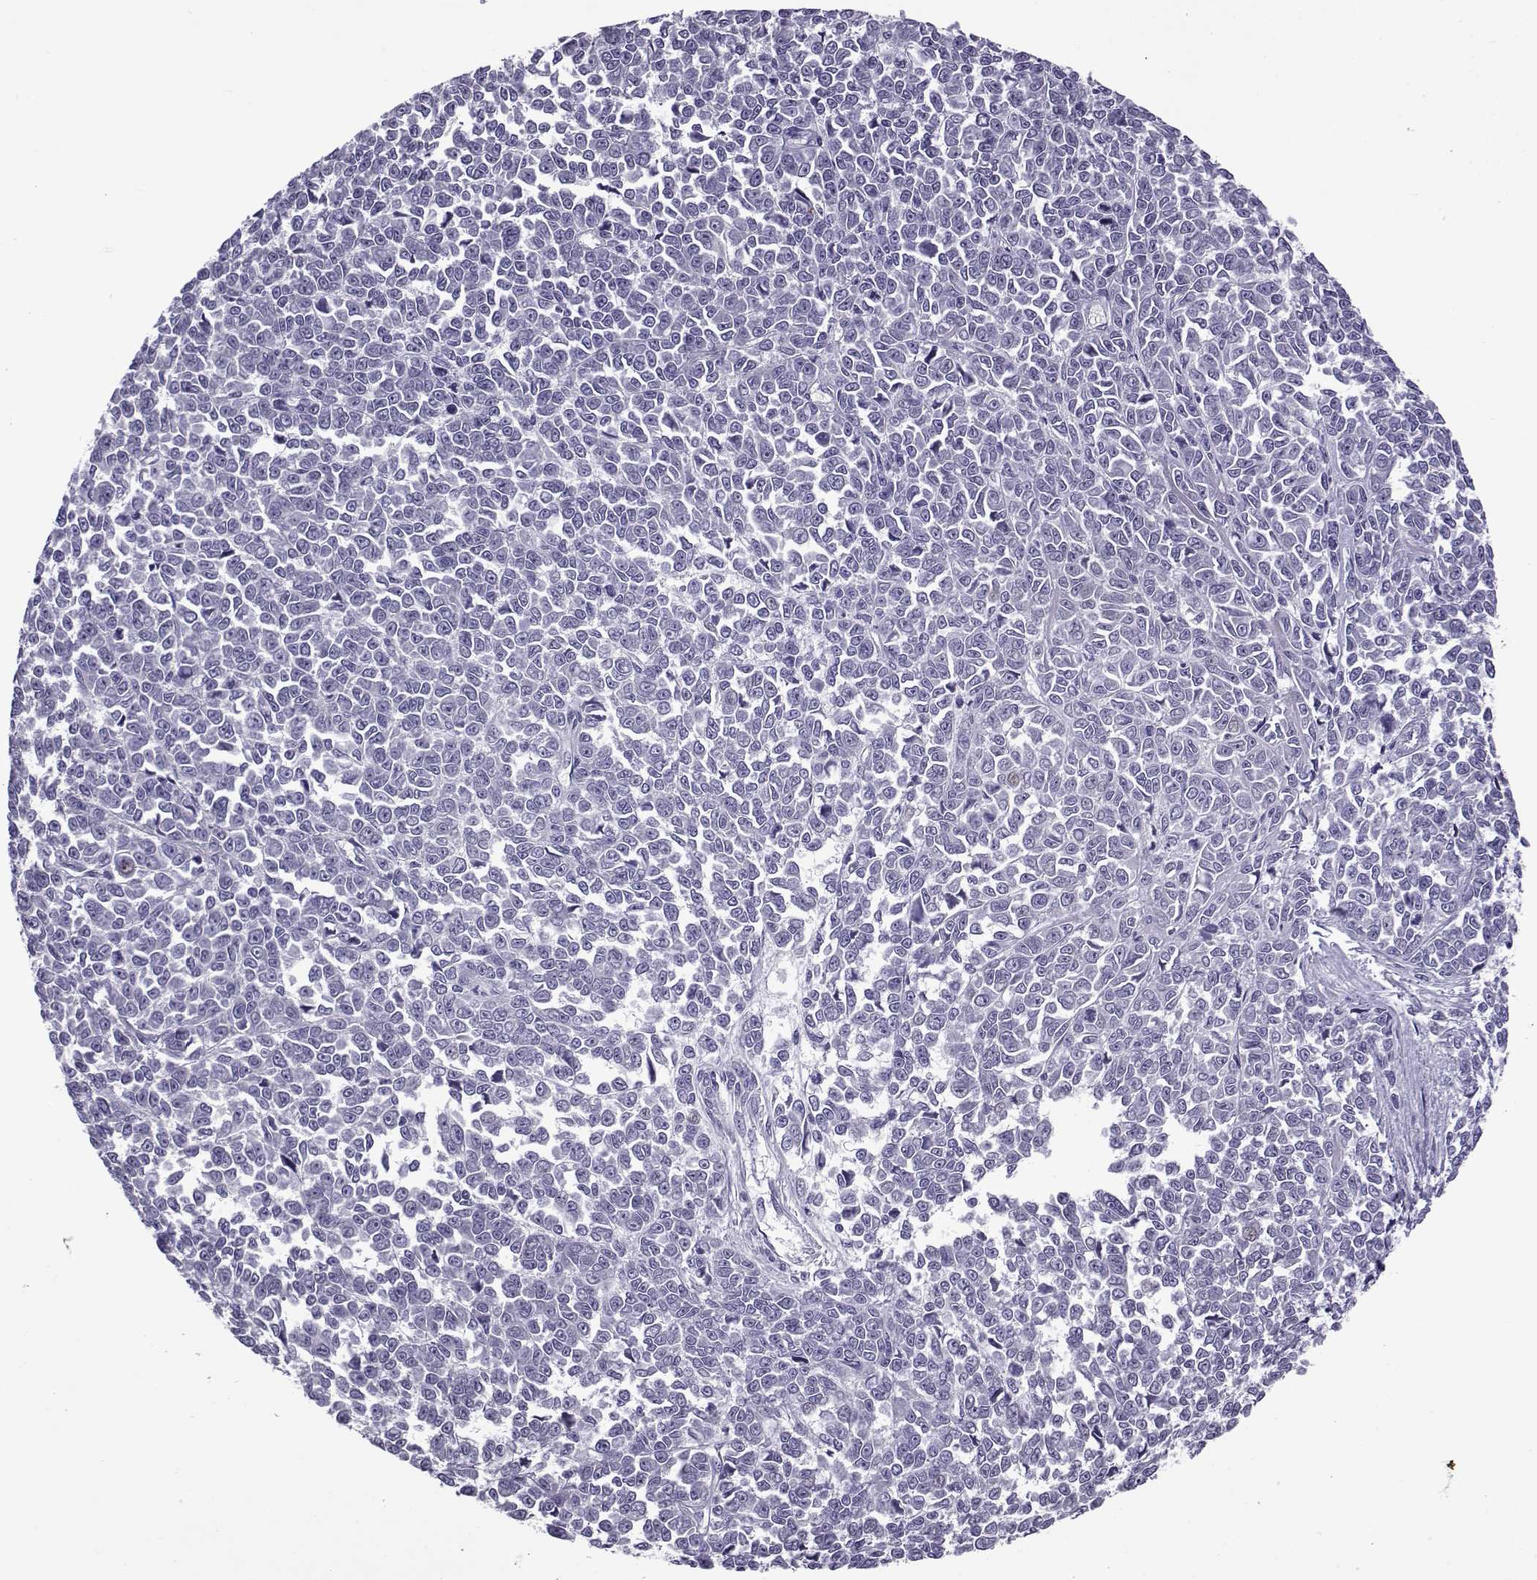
{"staining": {"intensity": "negative", "quantity": "none", "location": "none"}, "tissue": "melanoma", "cell_type": "Tumor cells", "image_type": "cancer", "snomed": [{"axis": "morphology", "description": "Malignant melanoma, NOS"}, {"axis": "topography", "description": "Skin"}], "caption": "This is a micrograph of immunohistochemistry (IHC) staining of malignant melanoma, which shows no expression in tumor cells.", "gene": "OIP5", "patient": {"sex": "female", "age": 95}}